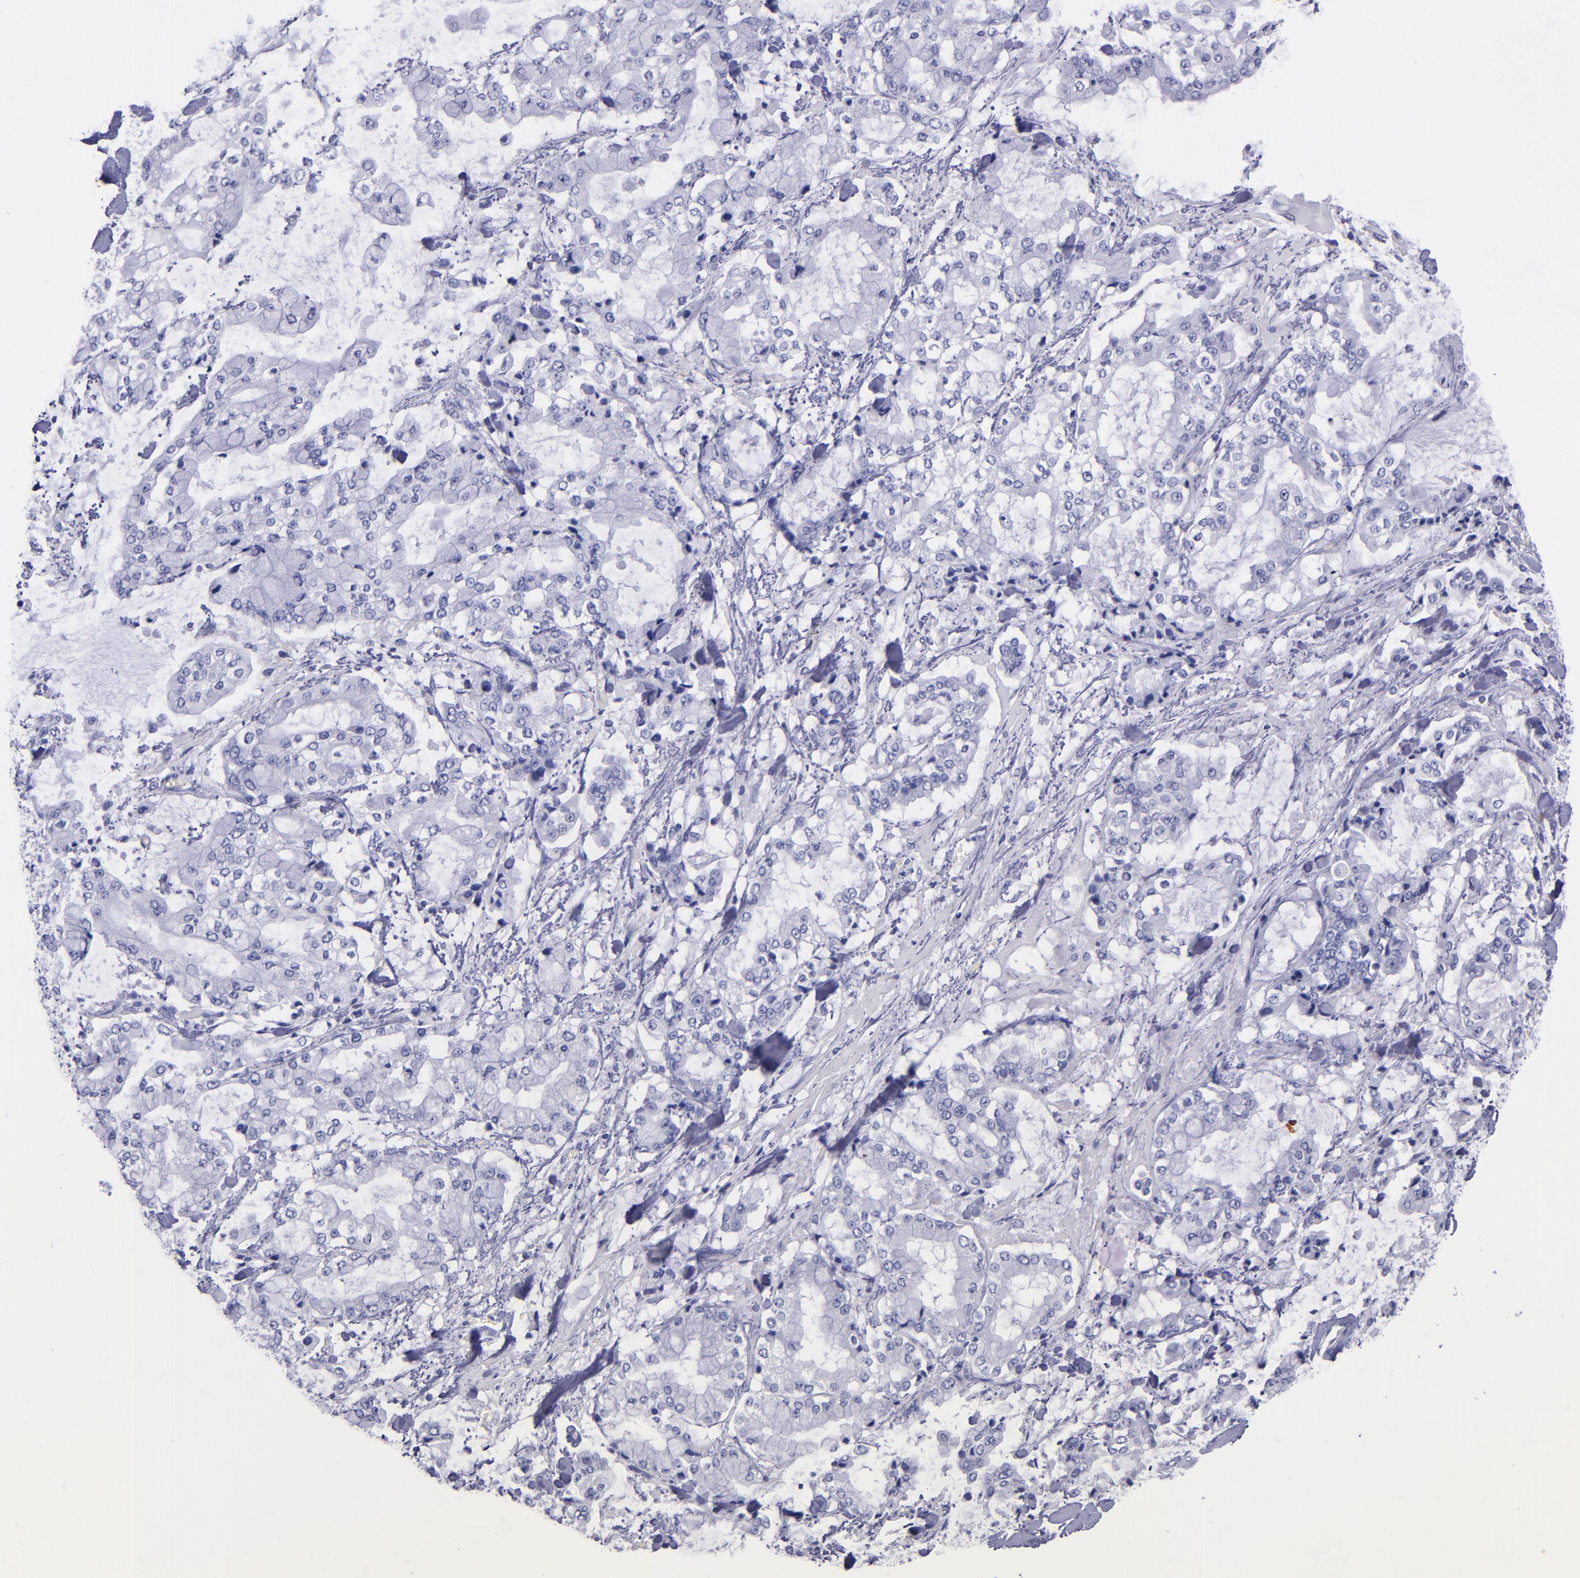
{"staining": {"intensity": "negative", "quantity": "none", "location": "none"}, "tissue": "stomach cancer", "cell_type": "Tumor cells", "image_type": "cancer", "snomed": [{"axis": "morphology", "description": "Normal tissue, NOS"}, {"axis": "morphology", "description": "Adenocarcinoma, NOS"}, {"axis": "topography", "description": "Stomach, upper"}, {"axis": "topography", "description": "Stomach"}], "caption": "Tumor cells show no significant positivity in adenocarcinoma (stomach).", "gene": "SV2A", "patient": {"sex": "male", "age": 76}}